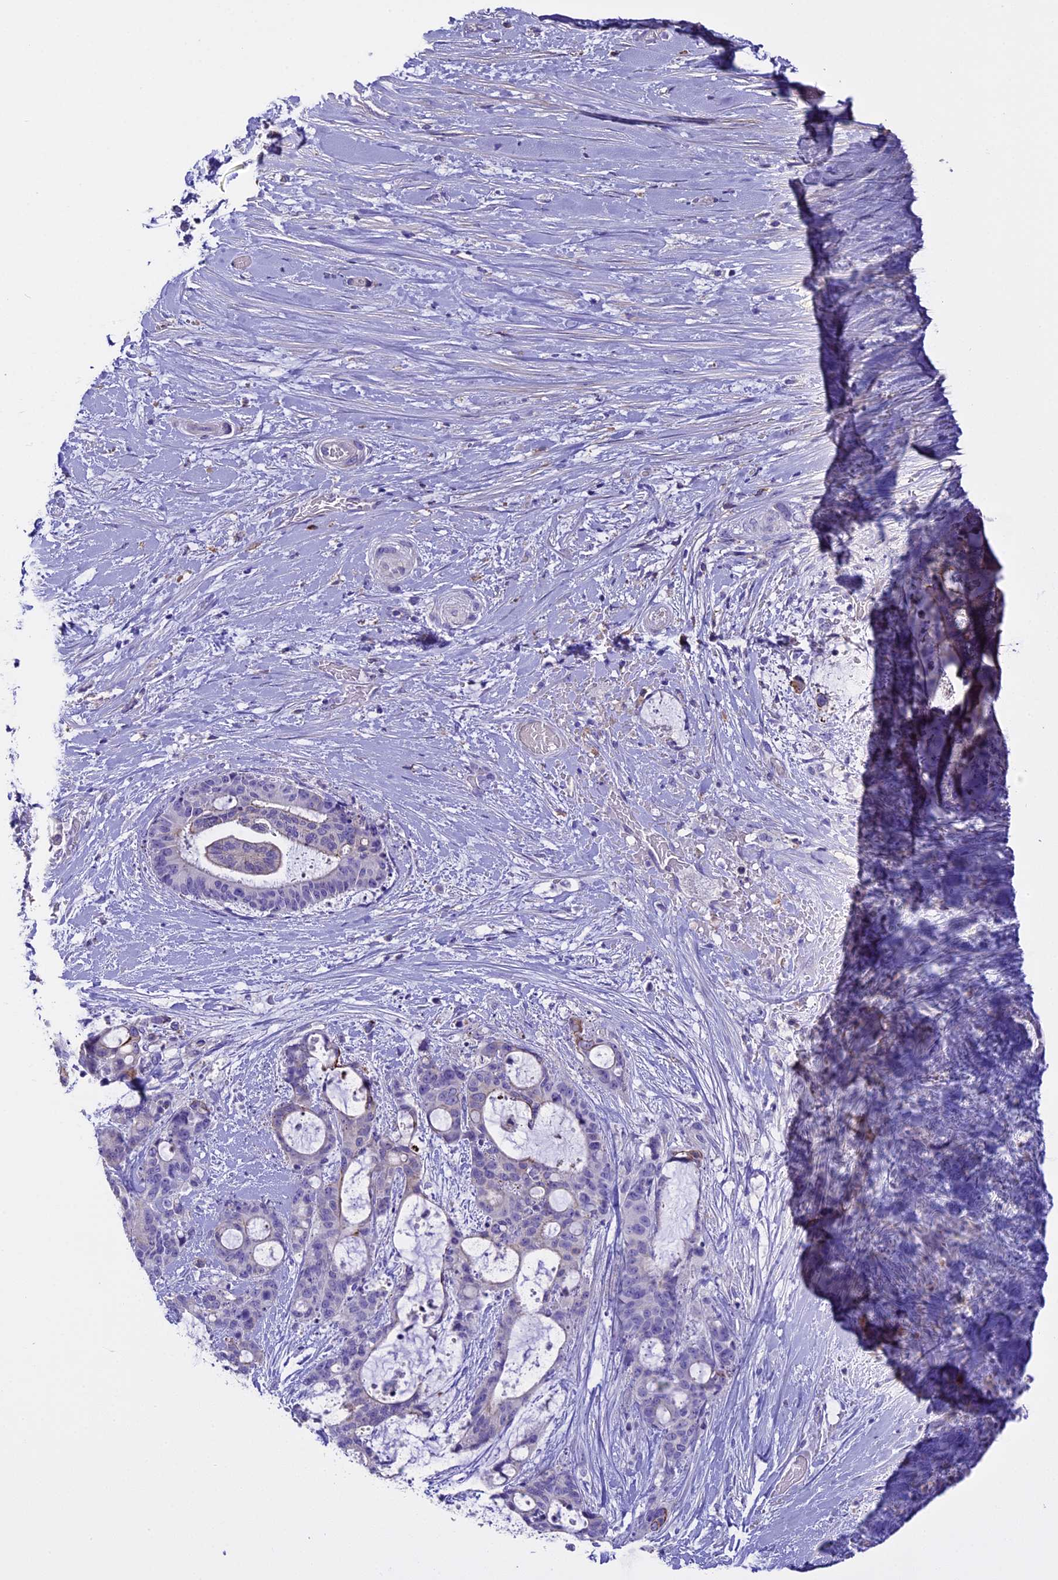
{"staining": {"intensity": "negative", "quantity": "none", "location": "none"}, "tissue": "liver cancer", "cell_type": "Tumor cells", "image_type": "cancer", "snomed": [{"axis": "morphology", "description": "Normal tissue, NOS"}, {"axis": "morphology", "description": "Cholangiocarcinoma"}, {"axis": "topography", "description": "Liver"}, {"axis": "topography", "description": "Peripheral nerve tissue"}], "caption": "This is an immunohistochemistry (IHC) histopathology image of cholangiocarcinoma (liver). There is no expression in tumor cells.", "gene": "NOD2", "patient": {"sex": "female", "age": 73}}